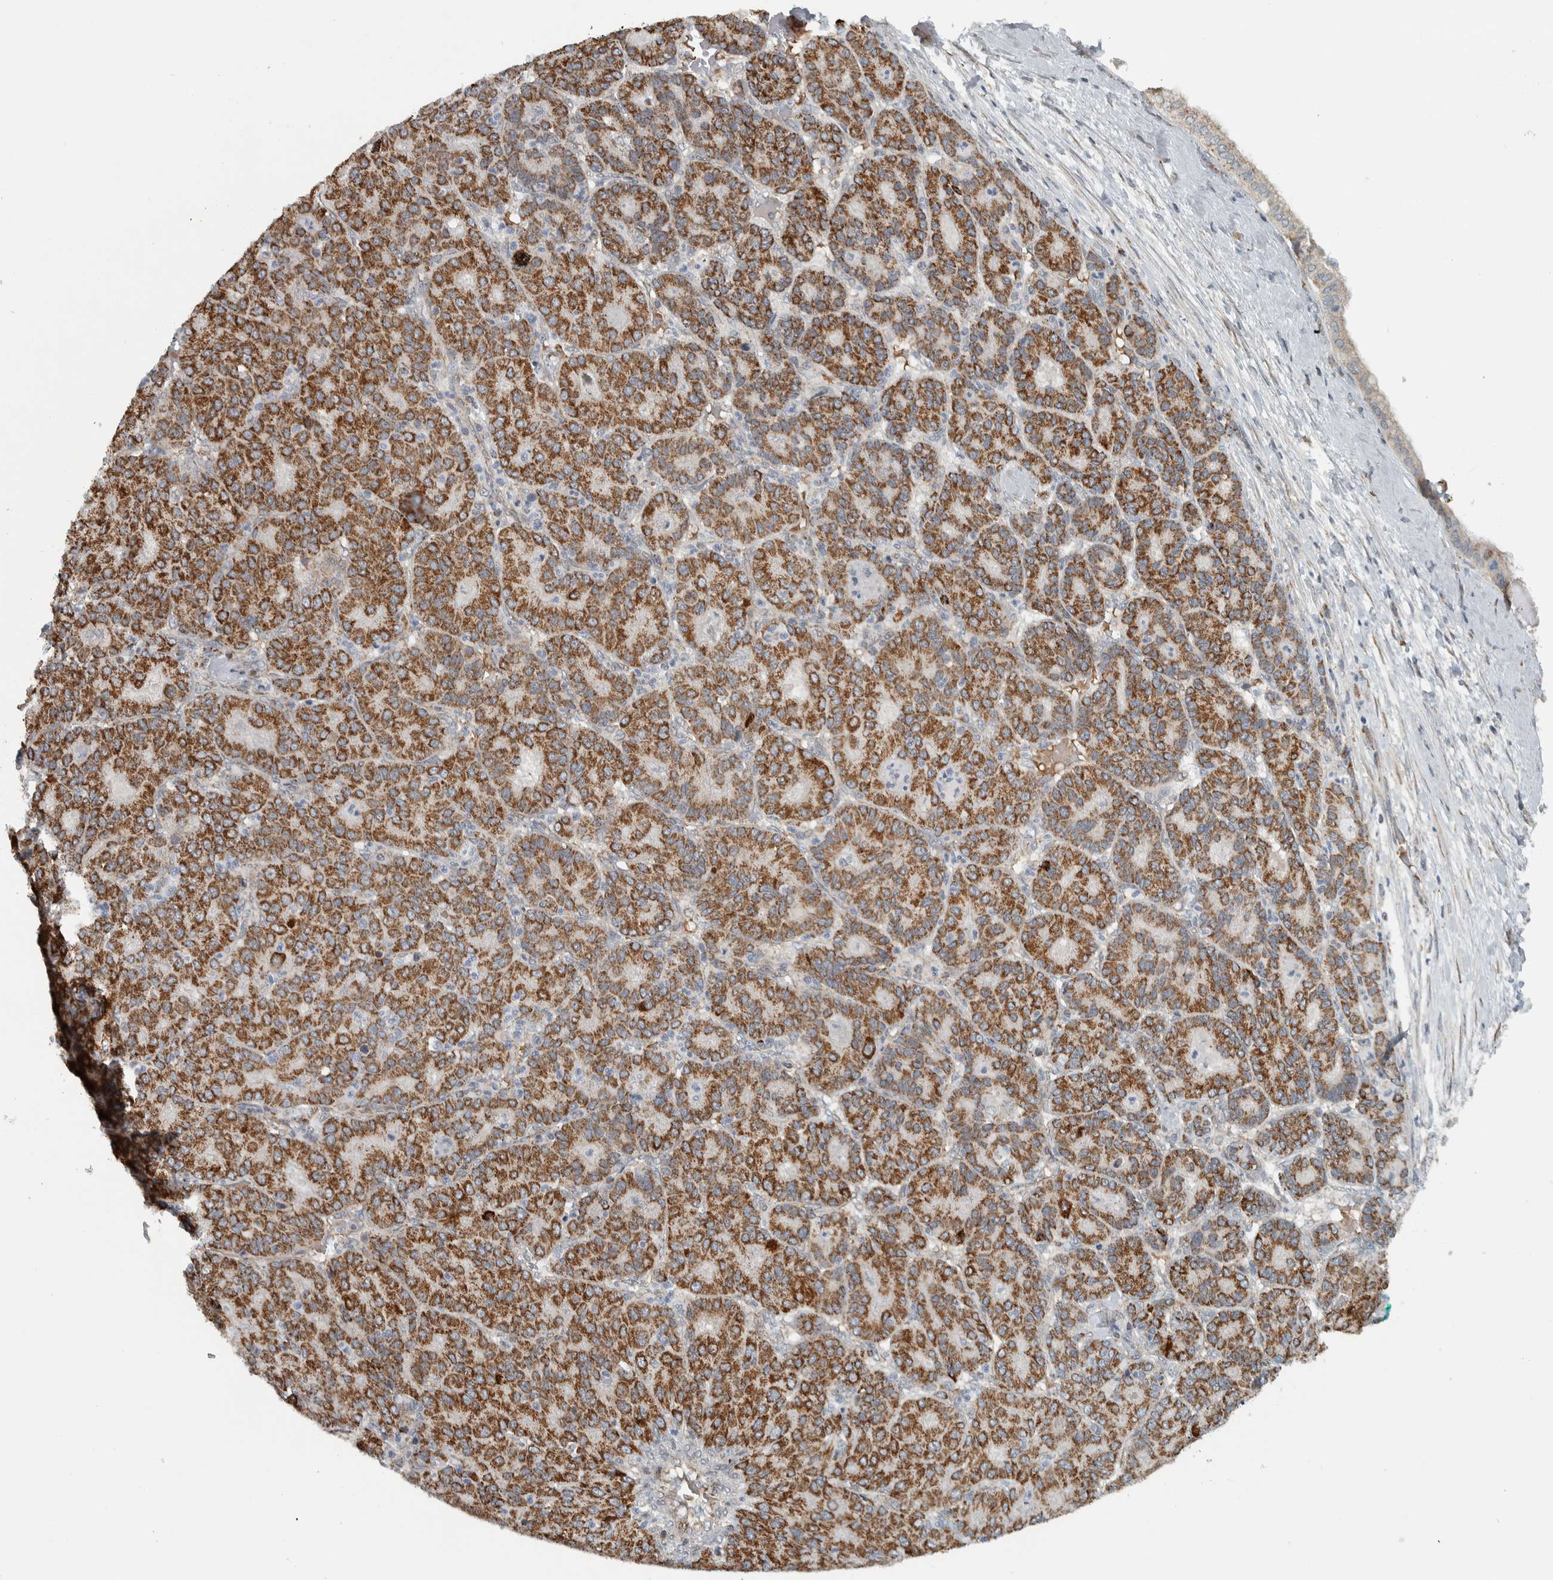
{"staining": {"intensity": "moderate", "quantity": ">75%", "location": "cytoplasmic/membranous"}, "tissue": "liver cancer", "cell_type": "Tumor cells", "image_type": "cancer", "snomed": [{"axis": "morphology", "description": "Carcinoma, Hepatocellular, NOS"}, {"axis": "topography", "description": "Liver"}], "caption": "About >75% of tumor cells in human liver cancer reveal moderate cytoplasmic/membranous protein expression as visualized by brown immunohistochemical staining.", "gene": "PPM1K", "patient": {"sex": "male", "age": 65}}